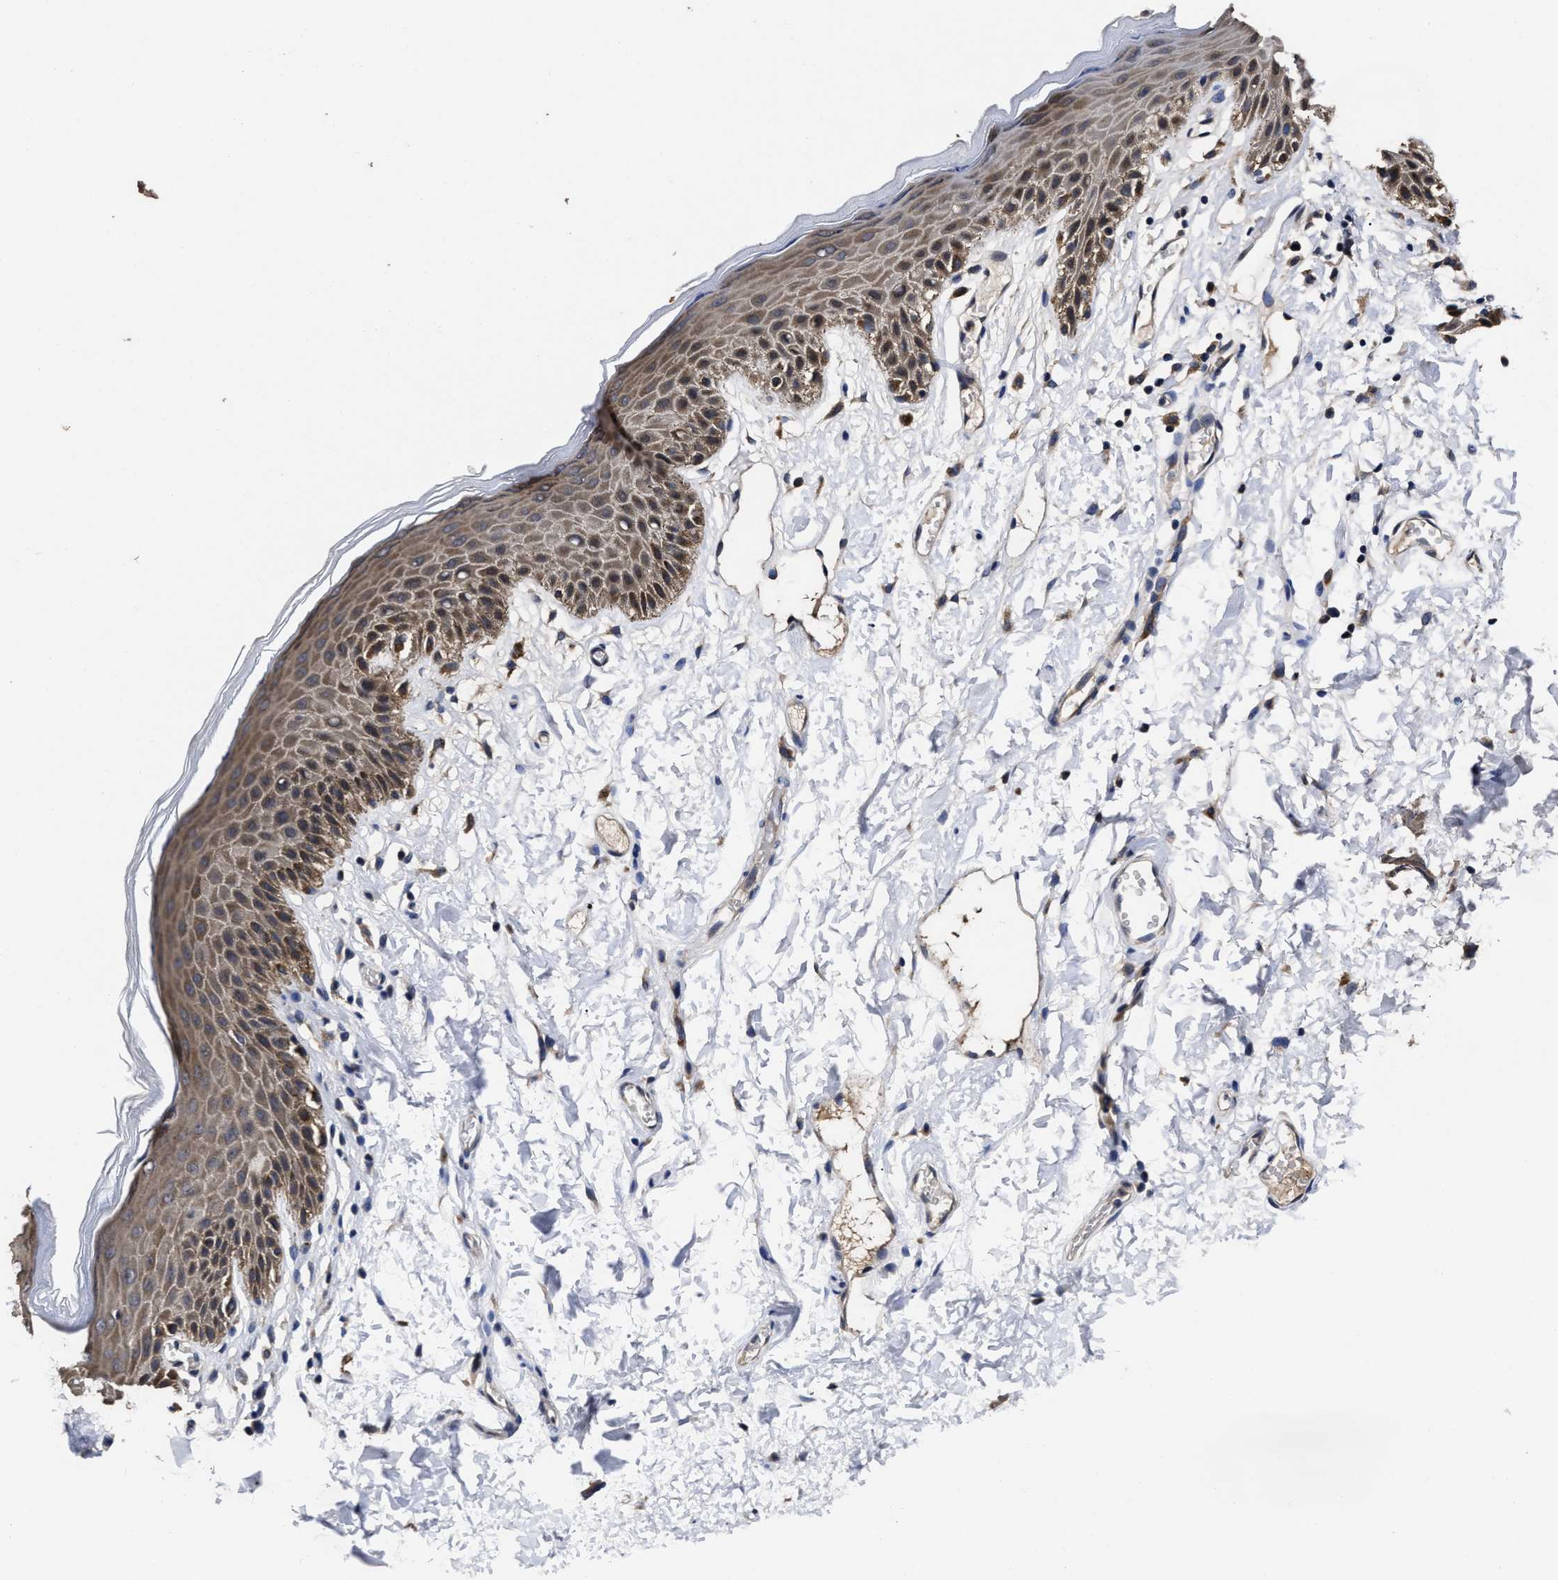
{"staining": {"intensity": "moderate", "quantity": "25%-75%", "location": "cytoplasmic/membranous"}, "tissue": "skin", "cell_type": "Epidermal cells", "image_type": "normal", "snomed": [{"axis": "morphology", "description": "Normal tissue, NOS"}, {"axis": "topography", "description": "Anal"}], "caption": "IHC of unremarkable skin demonstrates medium levels of moderate cytoplasmic/membranous expression in about 25%-75% of epidermal cells. (DAB (3,3'-diaminobenzidine) IHC, brown staining for protein, blue staining for nuclei).", "gene": "SOCS5", "patient": {"sex": "male", "age": 44}}